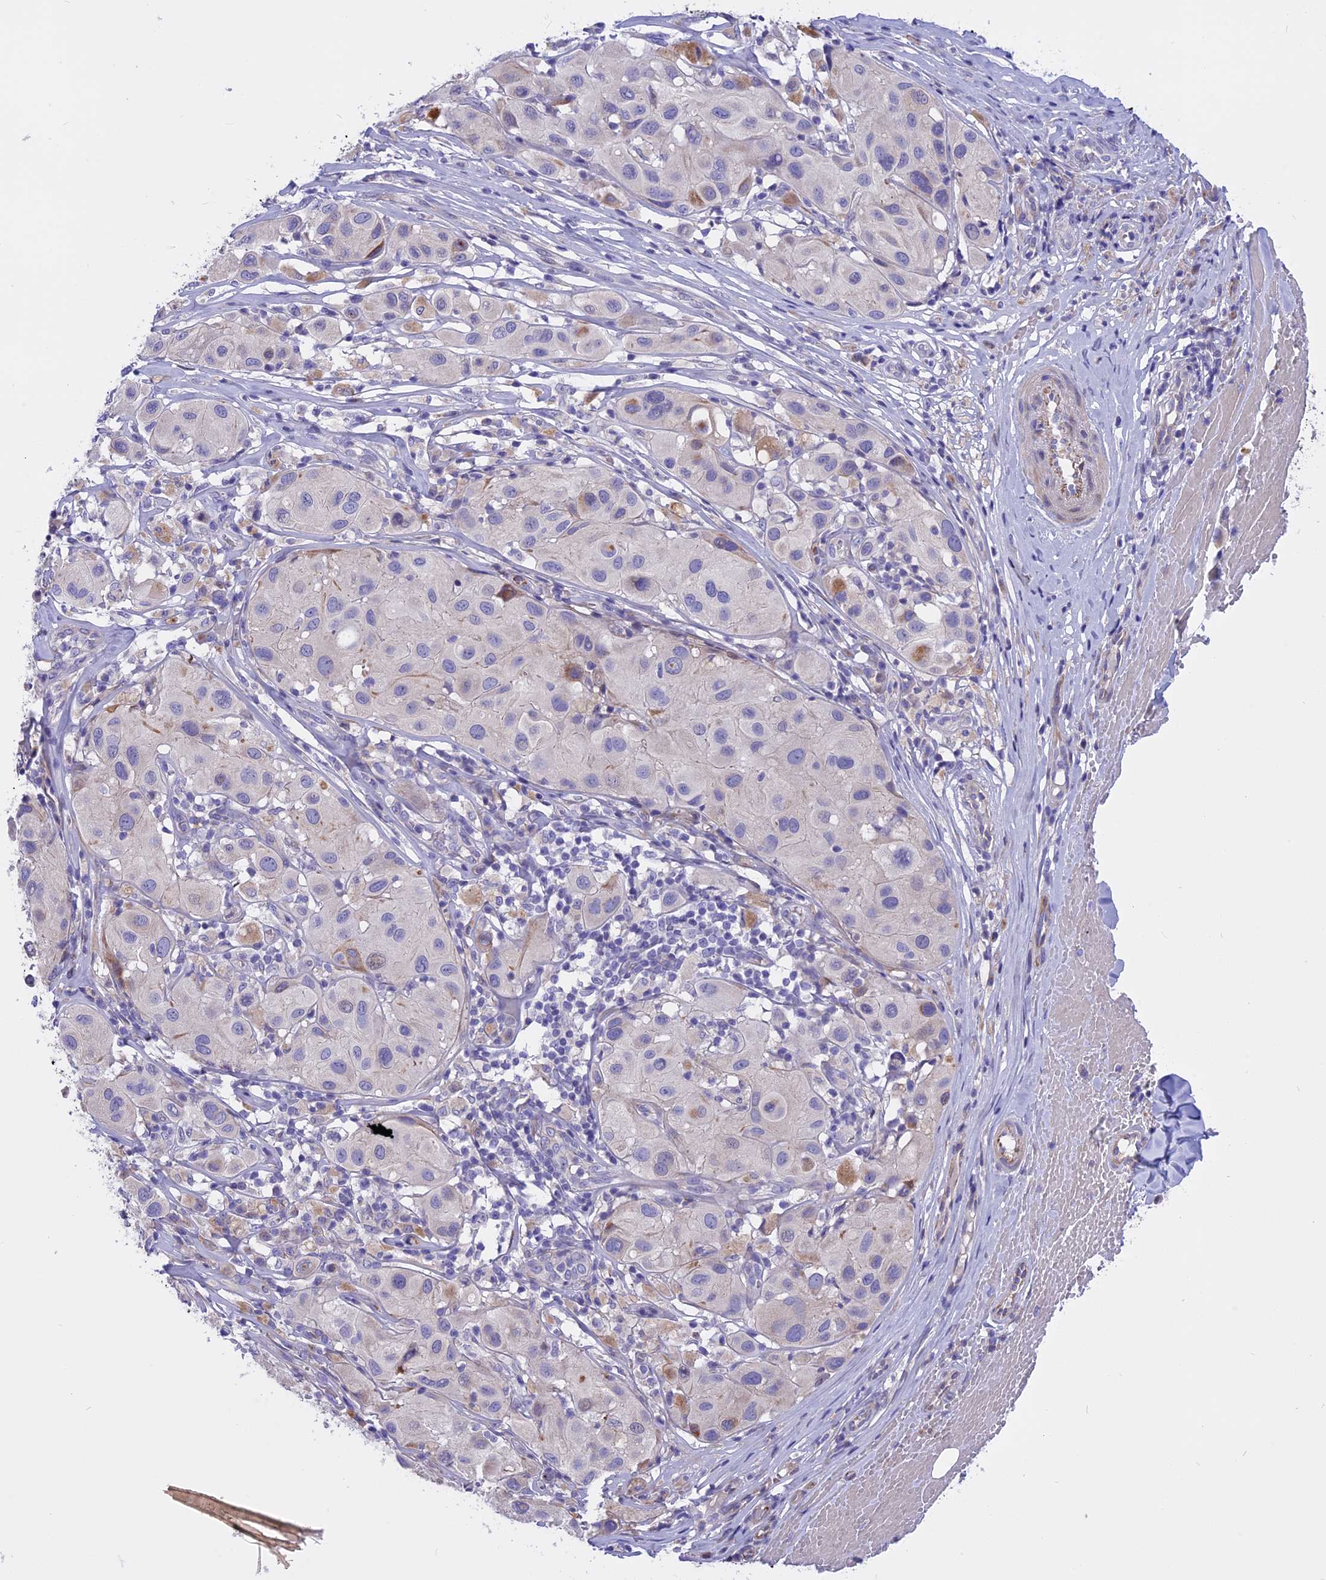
{"staining": {"intensity": "negative", "quantity": "none", "location": "none"}, "tissue": "melanoma", "cell_type": "Tumor cells", "image_type": "cancer", "snomed": [{"axis": "morphology", "description": "Malignant melanoma, Metastatic site"}, {"axis": "topography", "description": "Skin"}], "caption": "Tumor cells show no significant protein staining in melanoma.", "gene": "TMEM138", "patient": {"sex": "male", "age": 41}}